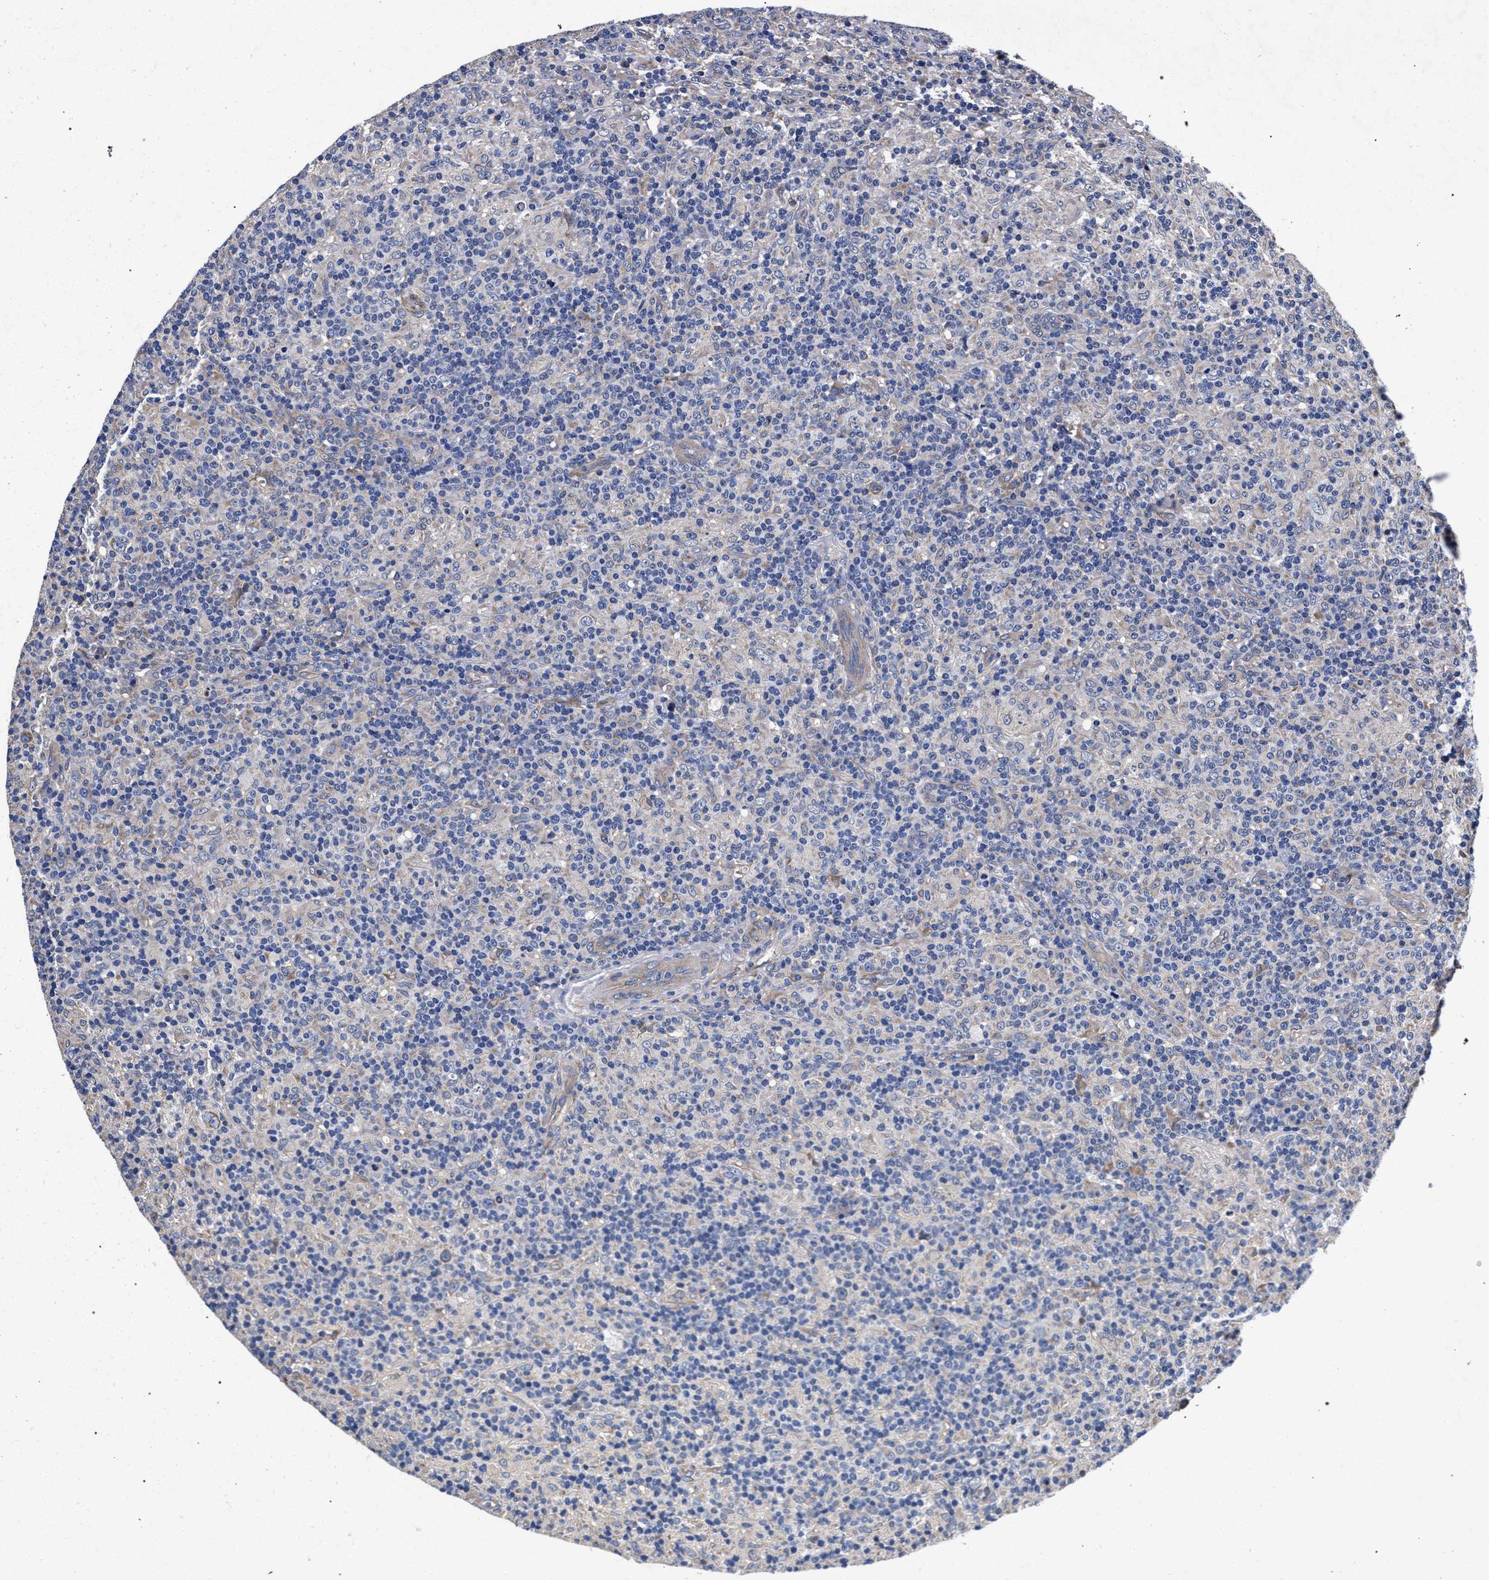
{"staining": {"intensity": "weak", "quantity": "<25%", "location": "cytoplasmic/membranous"}, "tissue": "lymphoma", "cell_type": "Tumor cells", "image_type": "cancer", "snomed": [{"axis": "morphology", "description": "Hodgkin's disease, NOS"}, {"axis": "topography", "description": "Lymph node"}], "caption": "Tumor cells are negative for protein expression in human lymphoma.", "gene": "CFAP95", "patient": {"sex": "male", "age": 70}}